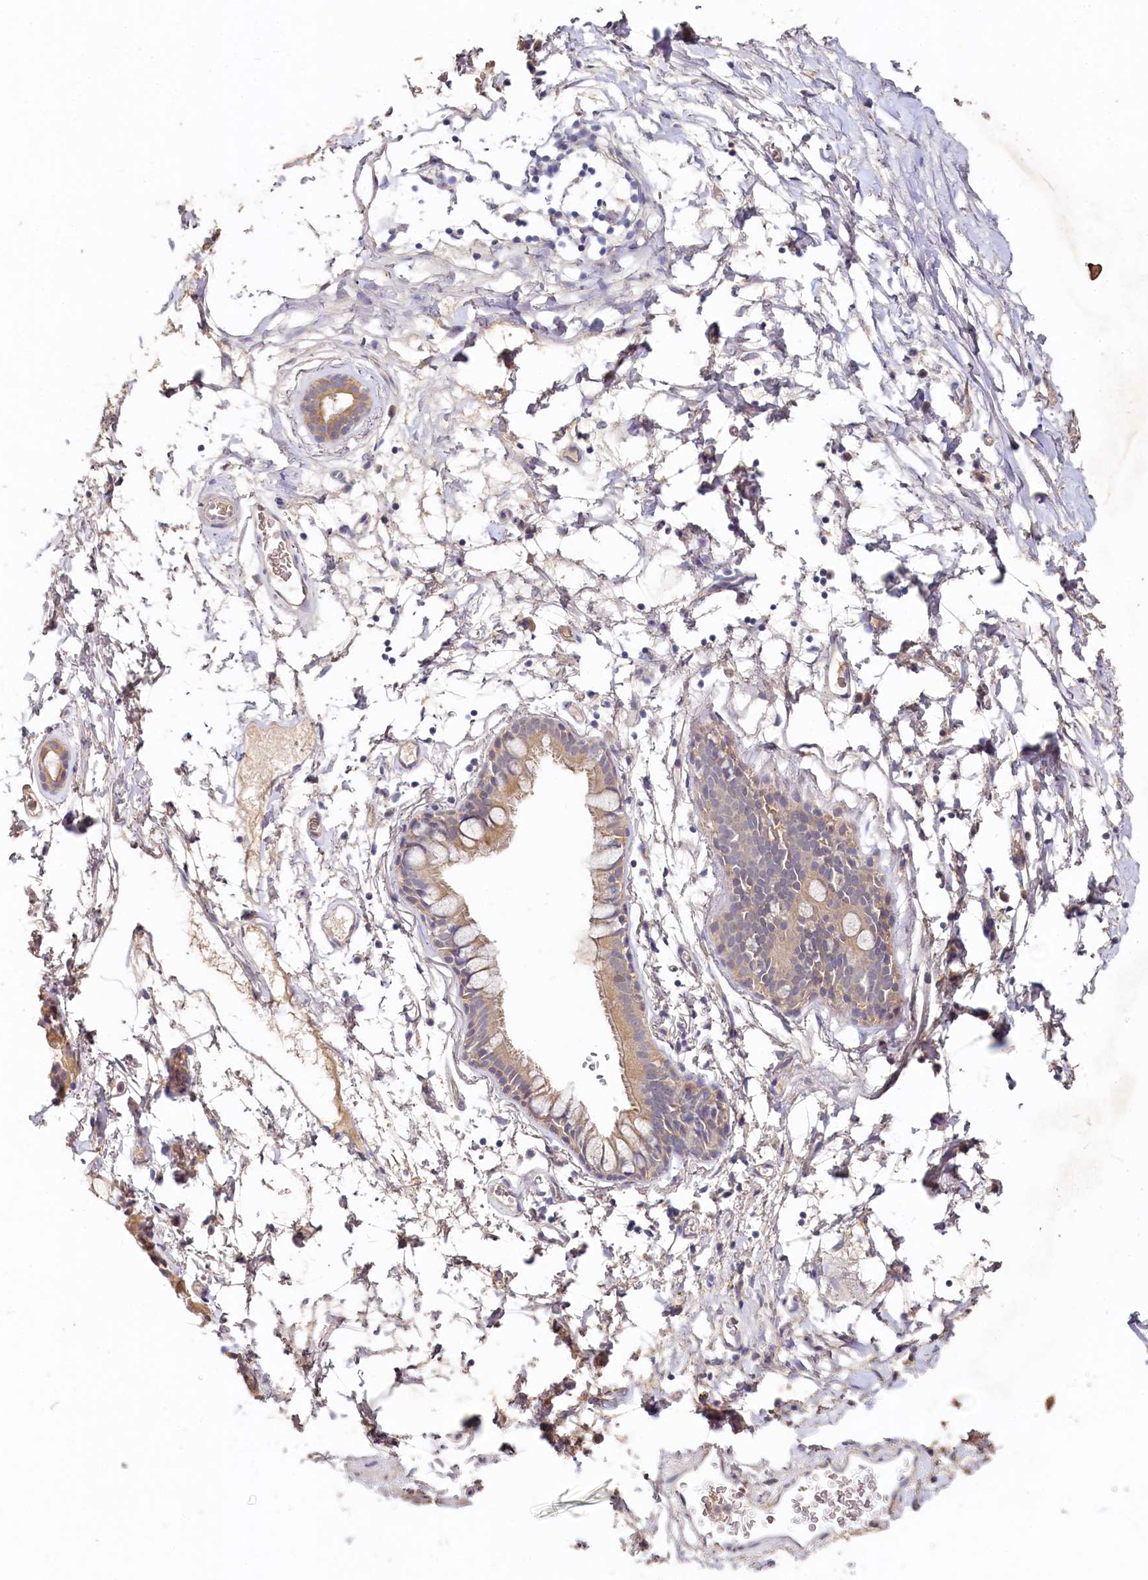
{"staining": {"intensity": "moderate", "quantity": "25%-75%", "location": "cytoplasmic/membranous"}, "tissue": "adipose tissue", "cell_type": "Adipocytes", "image_type": "normal", "snomed": [{"axis": "morphology", "description": "Normal tissue, NOS"}, {"axis": "topography", "description": "Lymph node"}, {"axis": "topography", "description": "Bronchus"}], "caption": "IHC histopathology image of unremarkable adipose tissue: human adipose tissue stained using immunohistochemistry (IHC) demonstrates medium levels of moderate protein expression localized specifically in the cytoplasmic/membranous of adipocytes, appearing as a cytoplasmic/membranous brown color.", "gene": "HERC3", "patient": {"sex": "male", "age": 63}}